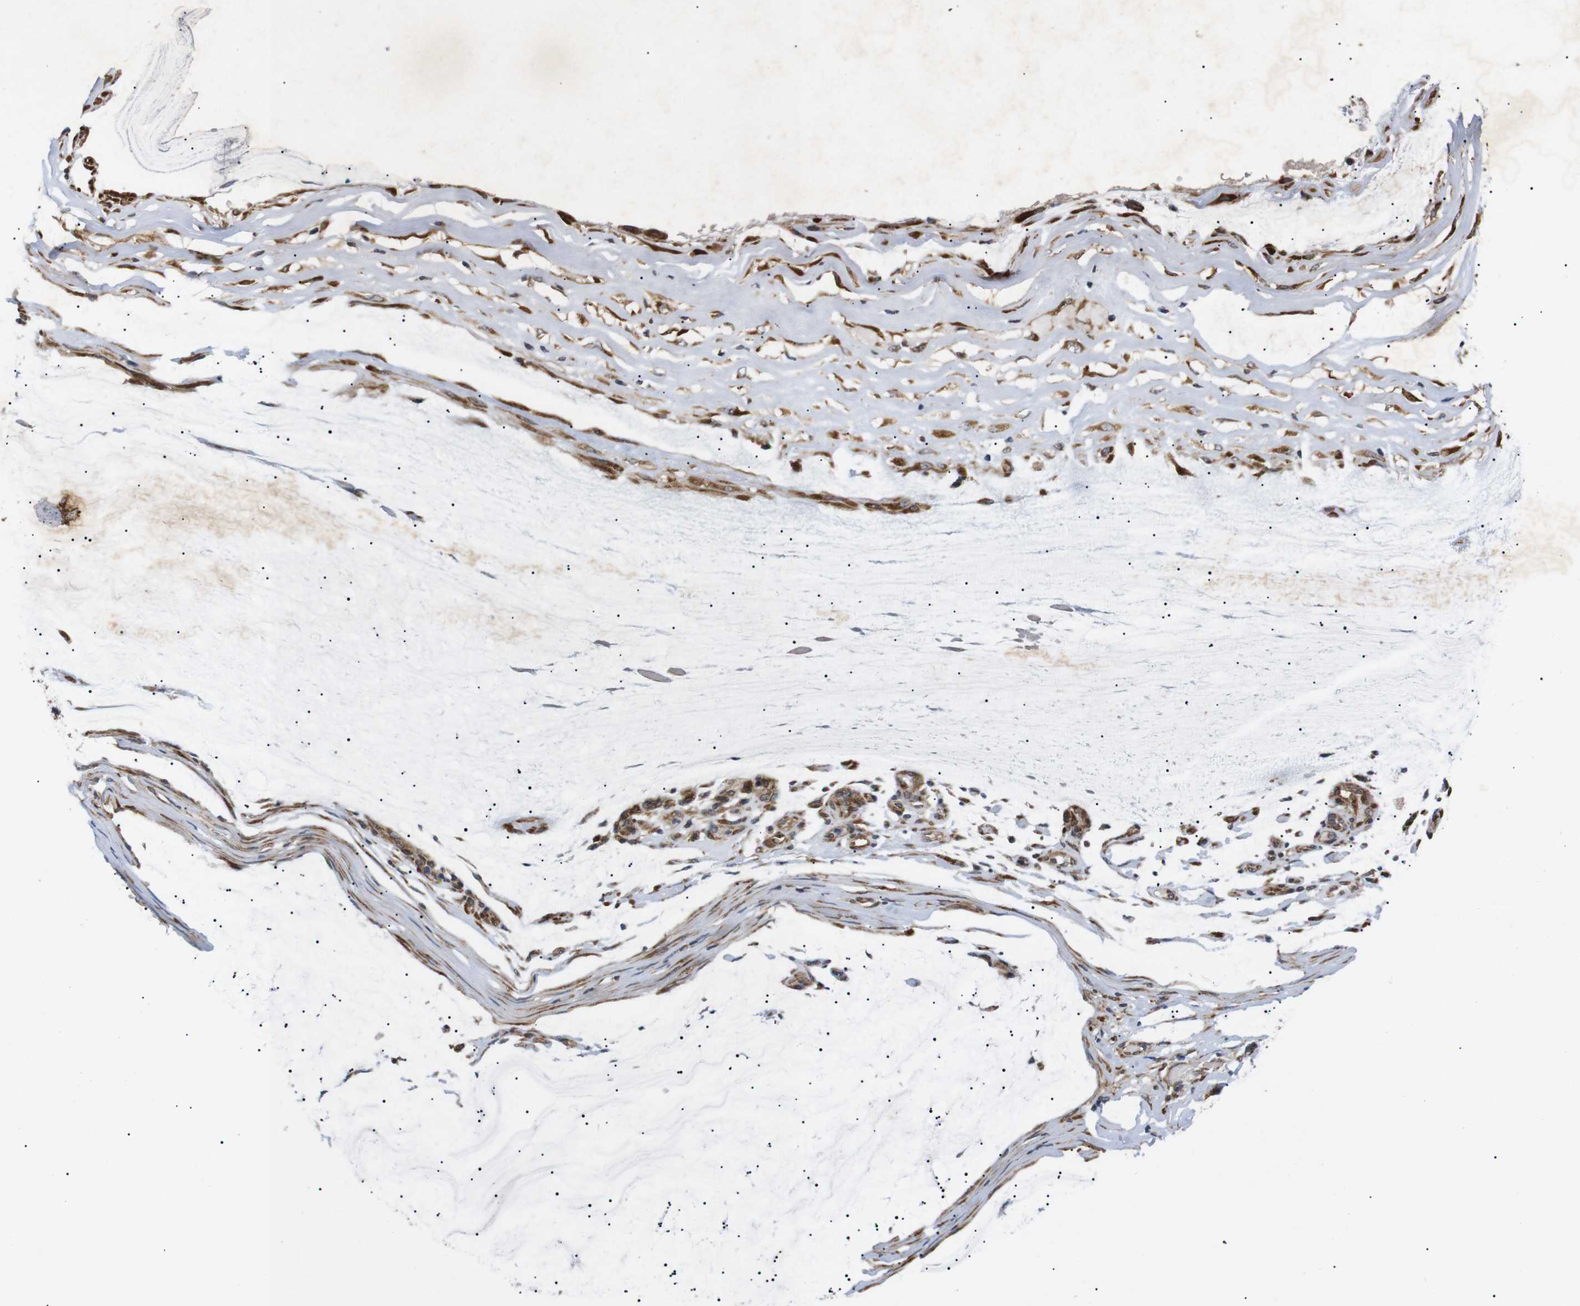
{"staining": {"intensity": "moderate", "quantity": "25%-75%", "location": "cytoplasmic/membranous"}, "tissue": "ovarian cancer", "cell_type": "Tumor cells", "image_type": "cancer", "snomed": [{"axis": "morphology", "description": "Cystadenocarcinoma, mucinous, NOS"}, {"axis": "topography", "description": "Ovary"}], "caption": "Approximately 25%-75% of tumor cells in human mucinous cystadenocarcinoma (ovarian) demonstrate moderate cytoplasmic/membranous protein positivity as visualized by brown immunohistochemical staining.", "gene": "KANK4", "patient": {"sex": "female", "age": 39}}